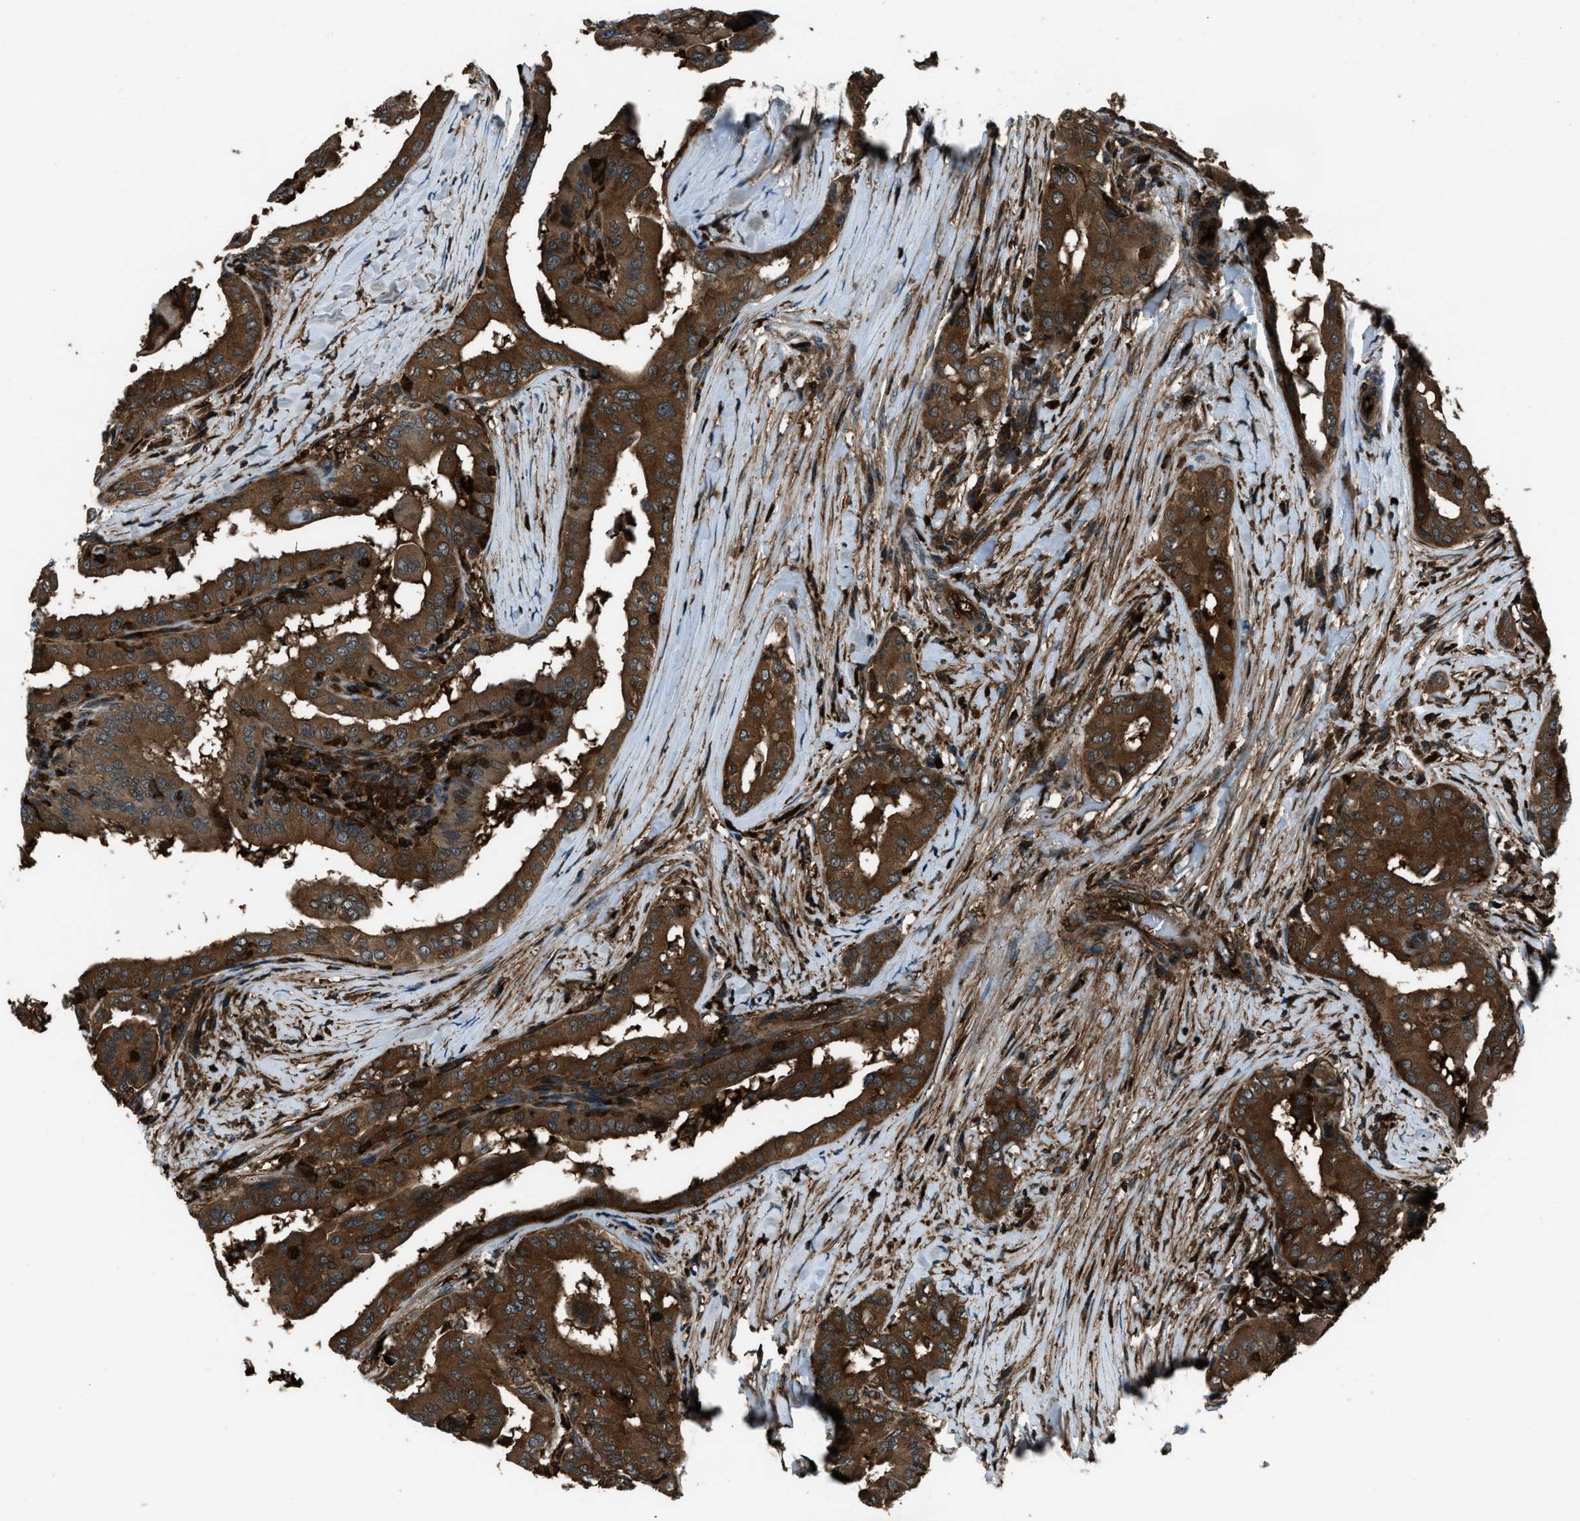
{"staining": {"intensity": "strong", "quantity": ">75%", "location": "cytoplasmic/membranous"}, "tissue": "thyroid cancer", "cell_type": "Tumor cells", "image_type": "cancer", "snomed": [{"axis": "morphology", "description": "Papillary adenocarcinoma, NOS"}, {"axis": "topography", "description": "Thyroid gland"}], "caption": "Protein expression analysis of thyroid papillary adenocarcinoma displays strong cytoplasmic/membranous positivity in about >75% of tumor cells.", "gene": "SNX30", "patient": {"sex": "male", "age": 33}}